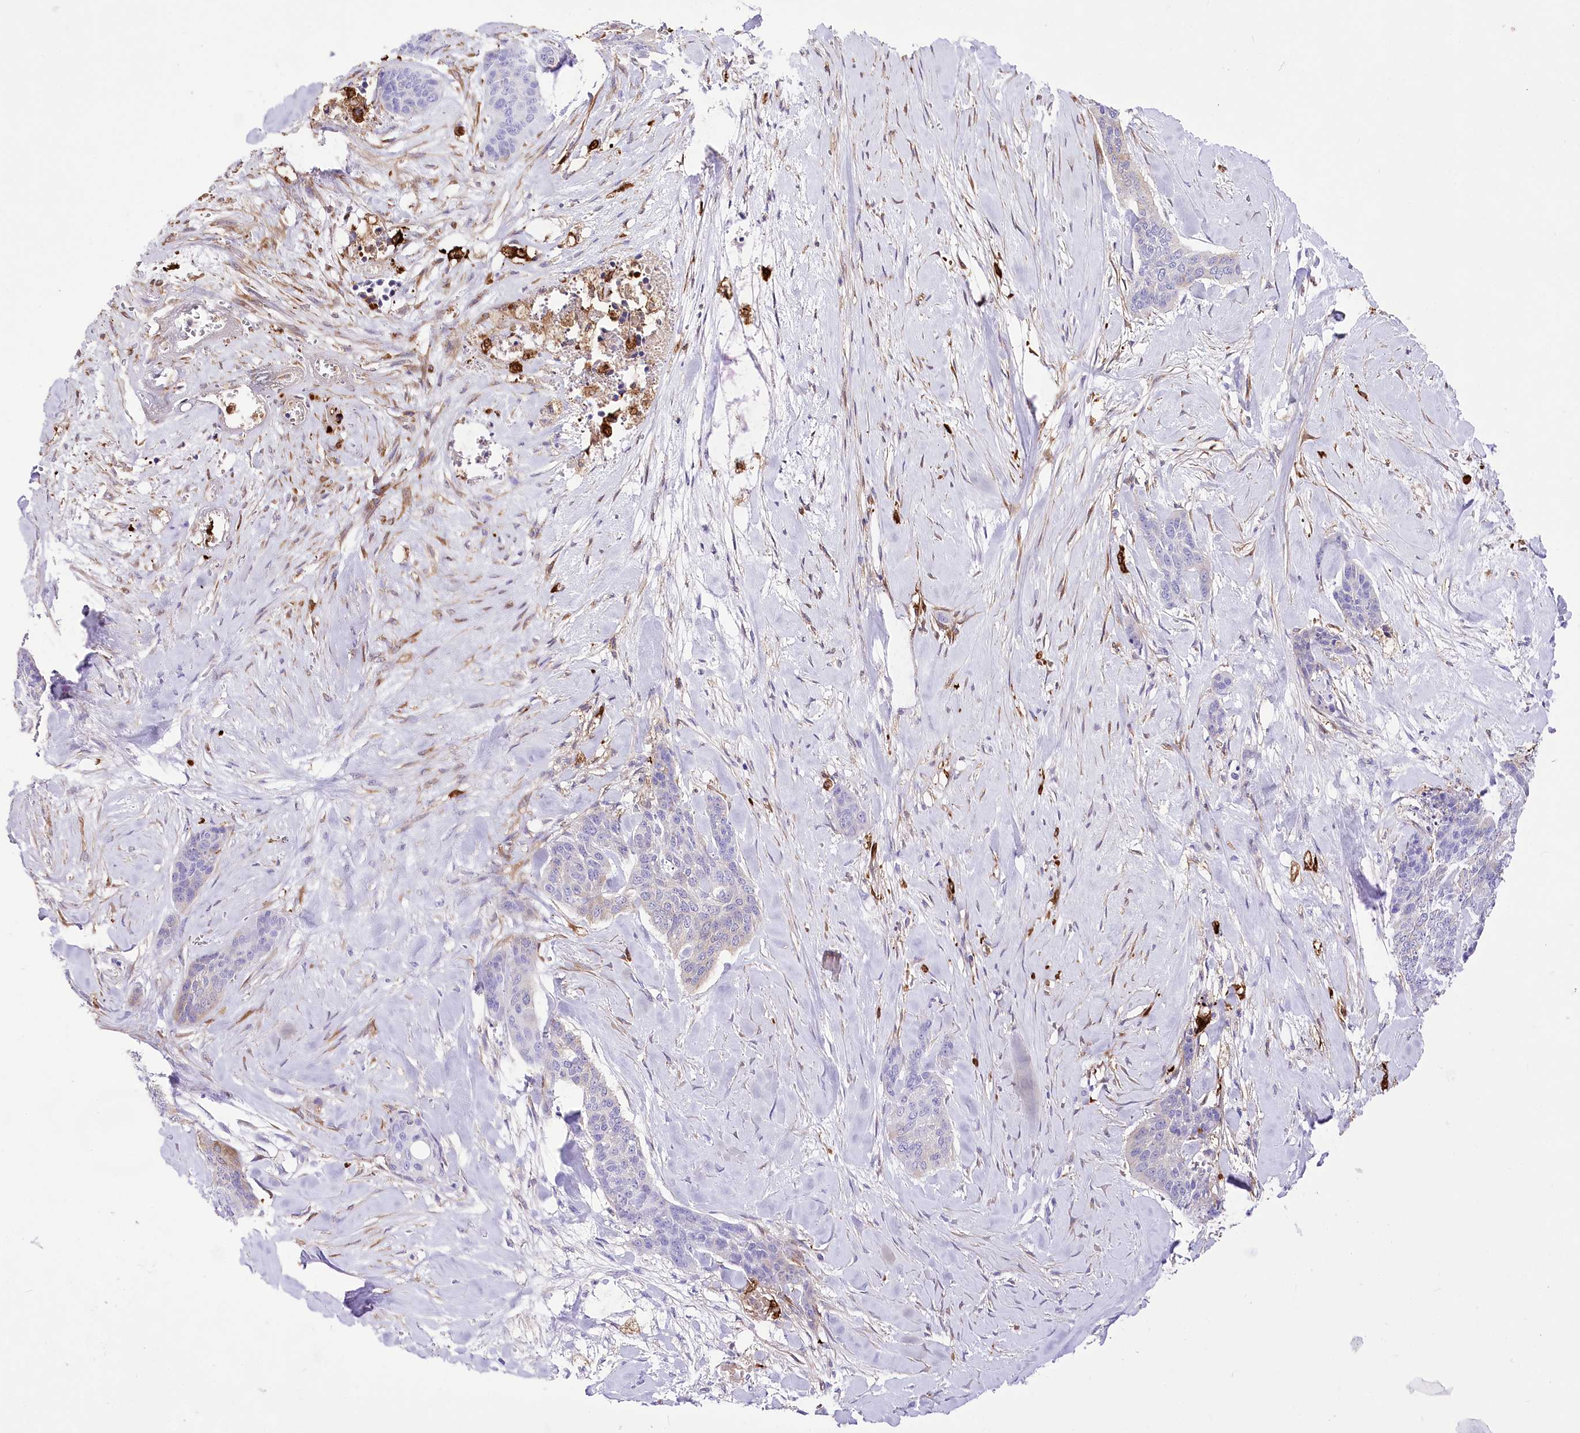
{"staining": {"intensity": "negative", "quantity": "none", "location": "none"}, "tissue": "skin cancer", "cell_type": "Tumor cells", "image_type": "cancer", "snomed": [{"axis": "morphology", "description": "Basal cell carcinoma"}, {"axis": "topography", "description": "Skin"}], "caption": "Image shows no protein staining in tumor cells of skin cancer tissue.", "gene": "DNAJC19", "patient": {"sex": "female", "age": 64}}